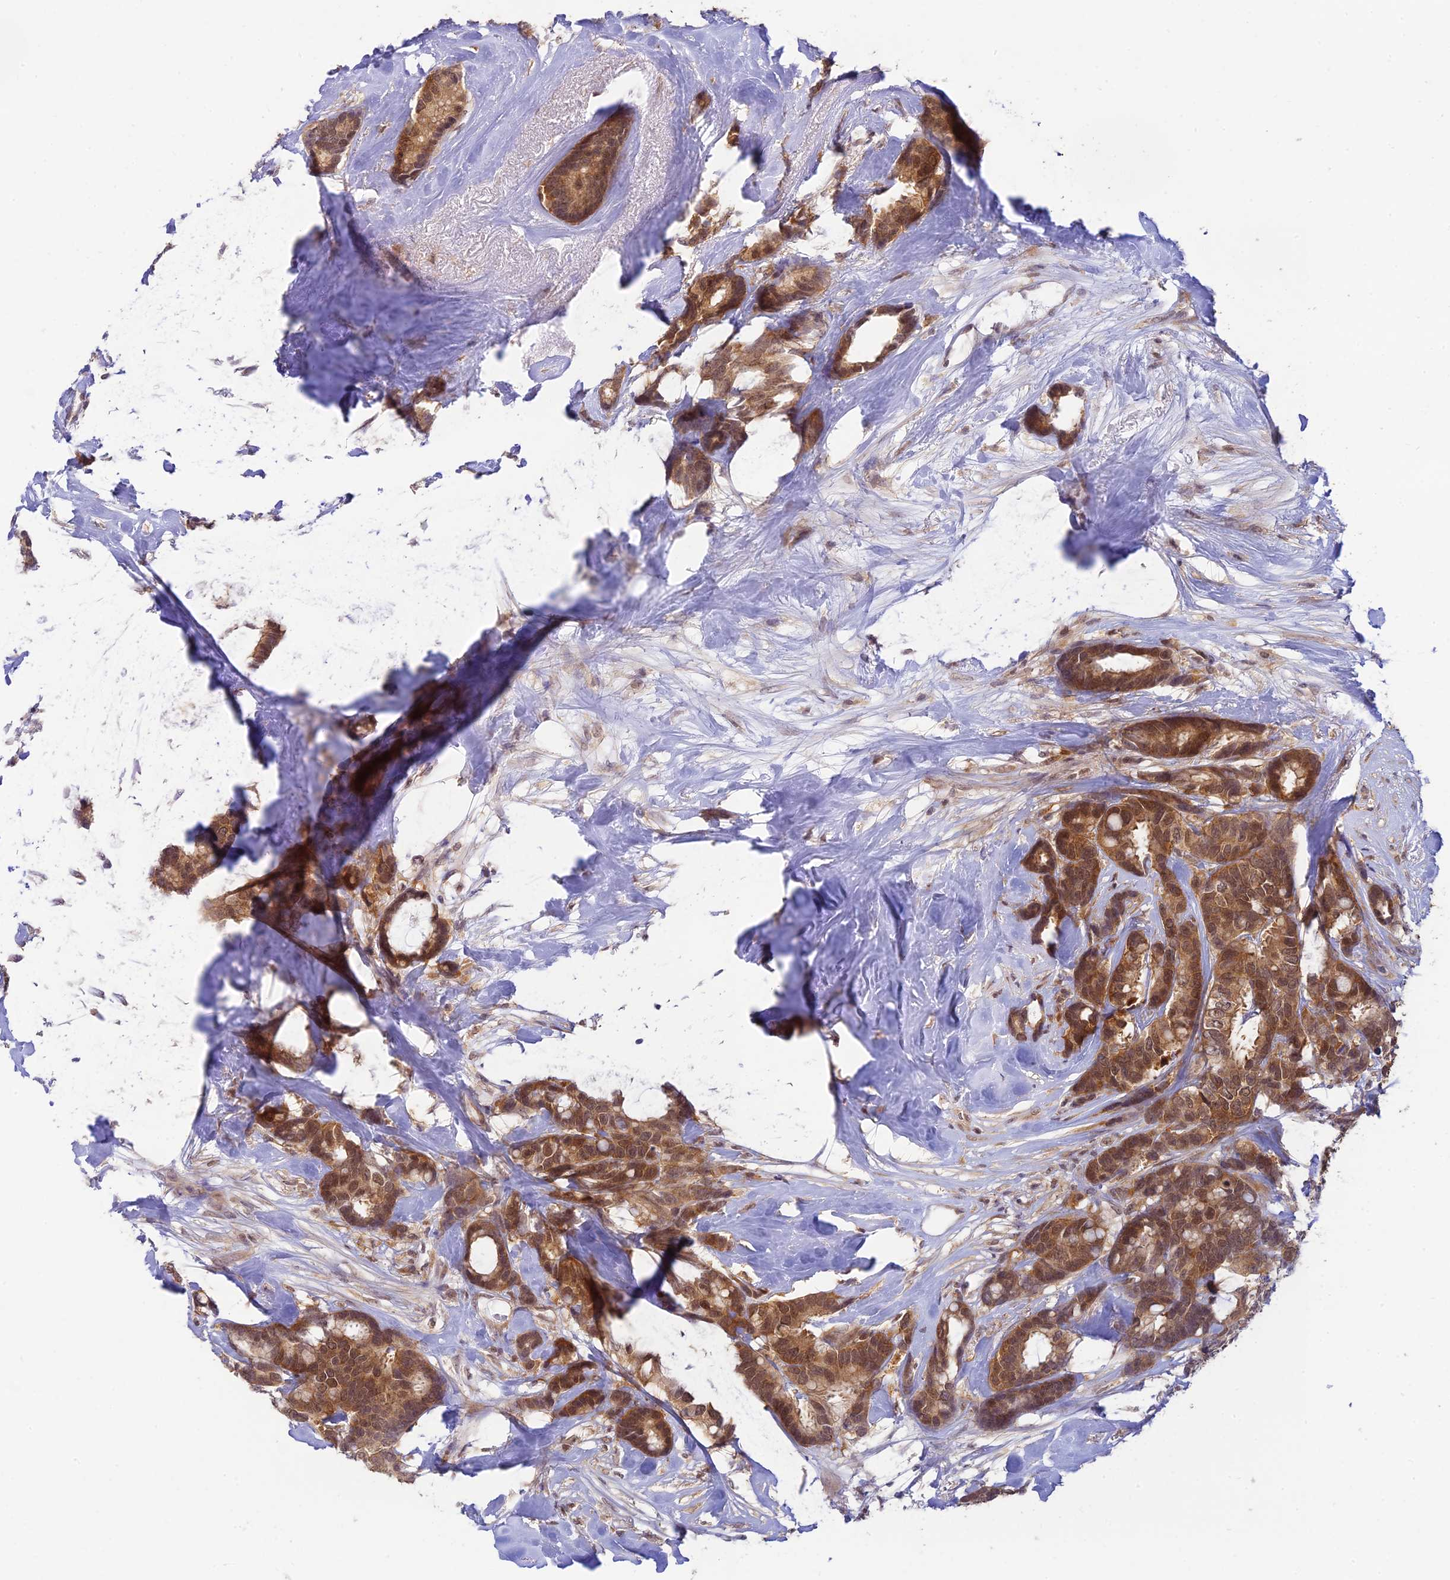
{"staining": {"intensity": "moderate", "quantity": ">75%", "location": "cytoplasmic/membranous,nuclear"}, "tissue": "breast cancer", "cell_type": "Tumor cells", "image_type": "cancer", "snomed": [{"axis": "morphology", "description": "Duct carcinoma"}, {"axis": "topography", "description": "Breast"}], "caption": "Breast cancer tissue shows moderate cytoplasmic/membranous and nuclear expression in about >75% of tumor cells, visualized by immunohistochemistry.", "gene": "SKIC8", "patient": {"sex": "female", "age": 87}}